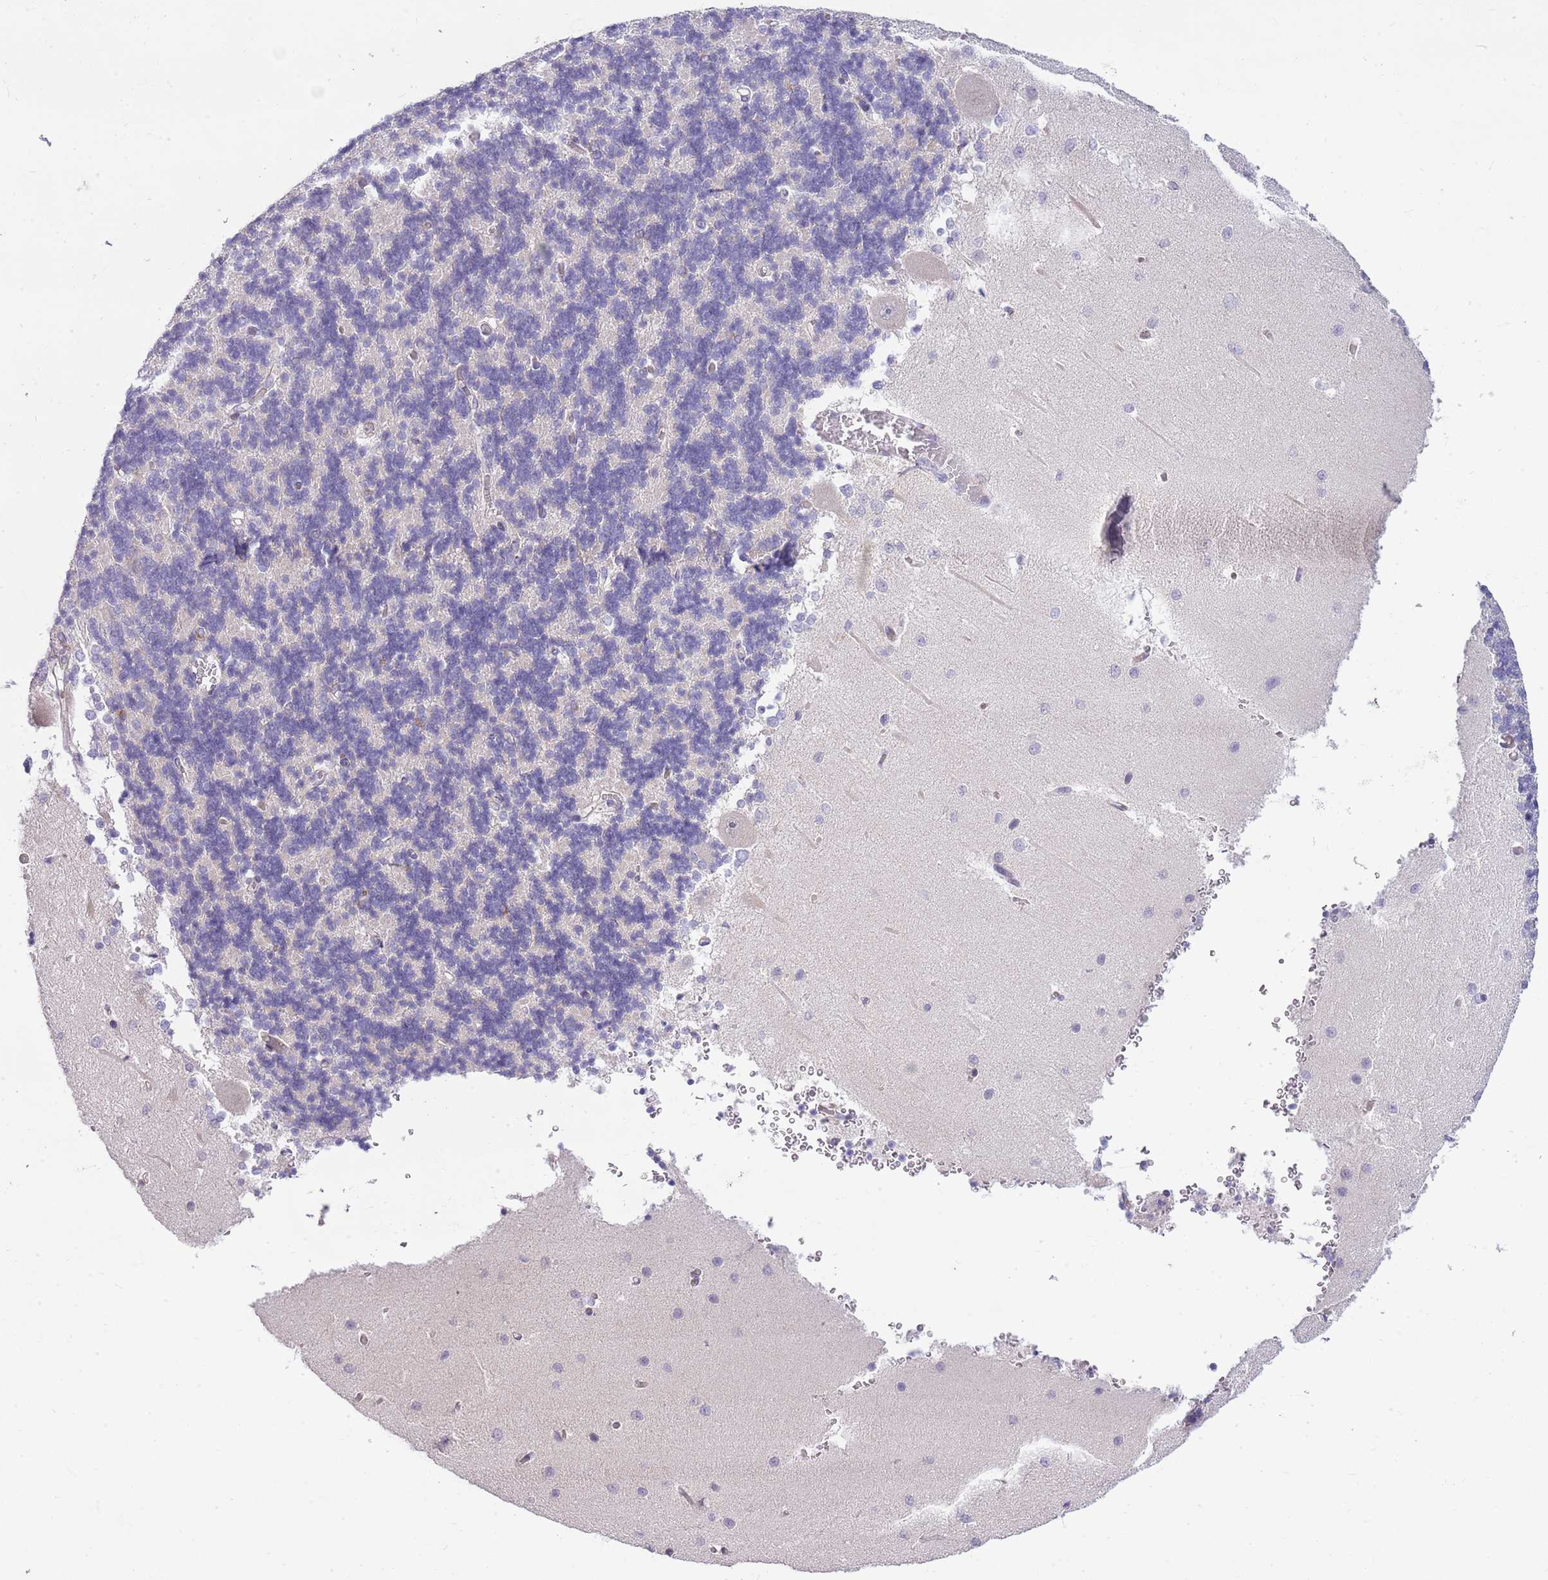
{"staining": {"intensity": "negative", "quantity": "none", "location": "none"}, "tissue": "cerebellum", "cell_type": "Cells in granular layer", "image_type": "normal", "snomed": [{"axis": "morphology", "description": "Normal tissue, NOS"}, {"axis": "topography", "description": "Cerebellum"}], "caption": "This is an immunohistochemistry photomicrograph of unremarkable human cerebellum. There is no positivity in cells in granular layer.", "gene": "PARP8", "patient": {"sex": "male", "age": 37}}